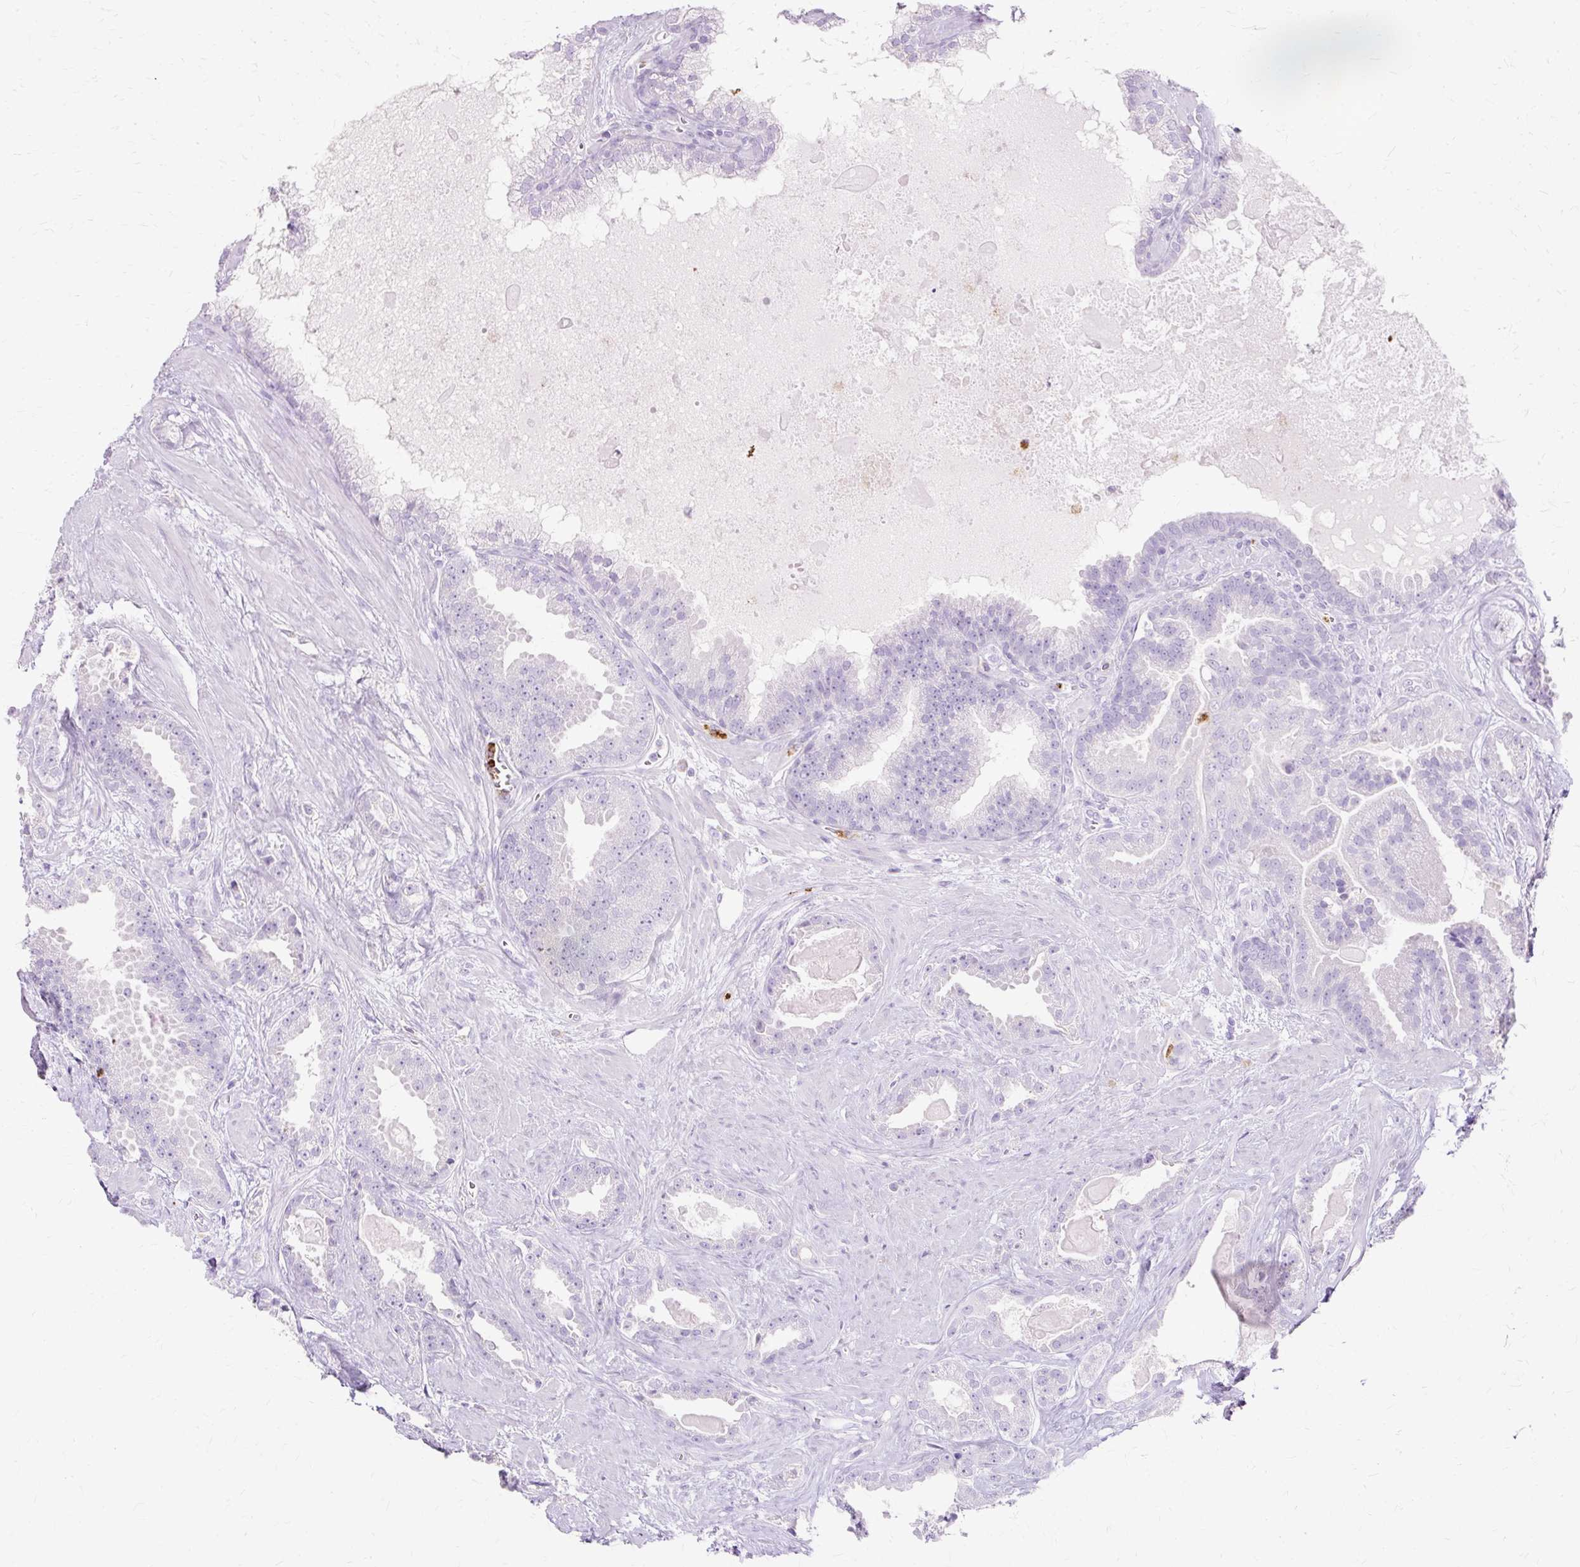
{"staining": {"intensity": "negative", "quantity": "none", "location": "none"}, "tissue": "prostate cancer", "cell_type": "Tumor cells", "image_type": "cancer", "snomed": [{"axis": "morphology", "description": "Adenocarcinoma, Low grade"}, {"axis": "topography", "description": "Prostate"}], "caption": "This is an immunohistochemistry (IHC) photomicrograph of prostate adenocarcinoma (low-grade). There is no expression in tumor cells.", "gene": "DEFA1", "patient": {"sex": "male", "age": 62}}